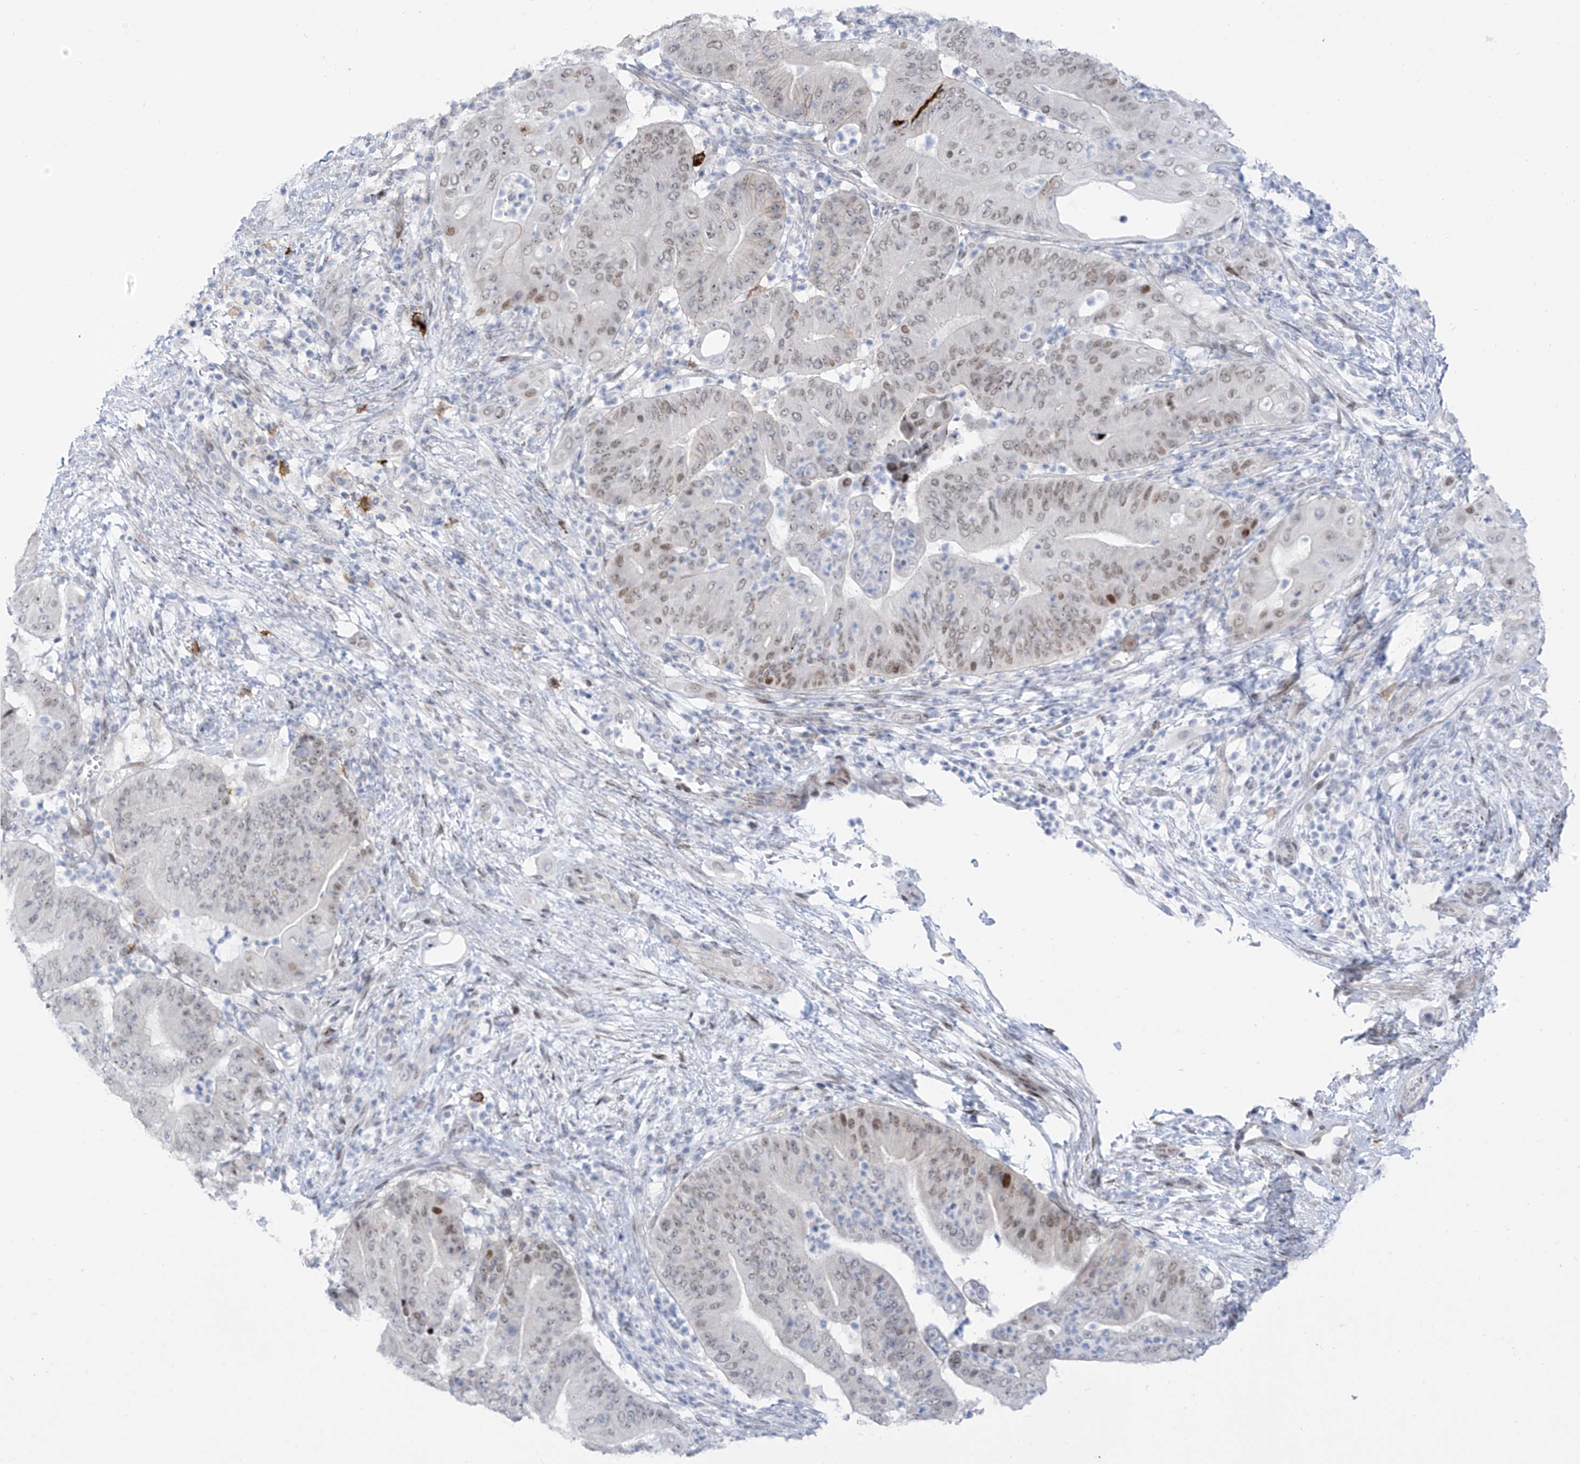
{"staining": {"intensity": "weak", "quantity": ">75%", "location": "nuclear"}, "tissue": "pancreatic cancer", "cell_type": "Tumor cells", "image_type": "cancer", "snomed": [{"axis": "morphology", "description": "Adenocarcinoma, NOS"}, {"axis": "topography", "description": "Pancreas"}], "caption": "IHC histopathology image of pancreatic cancer stained for a protein (brown), which exhibits low levels of weak nuclear staining in about >75% of tumor cells.", "gene": "LIN9", "patient": {"sex": "female", "age": 77}}